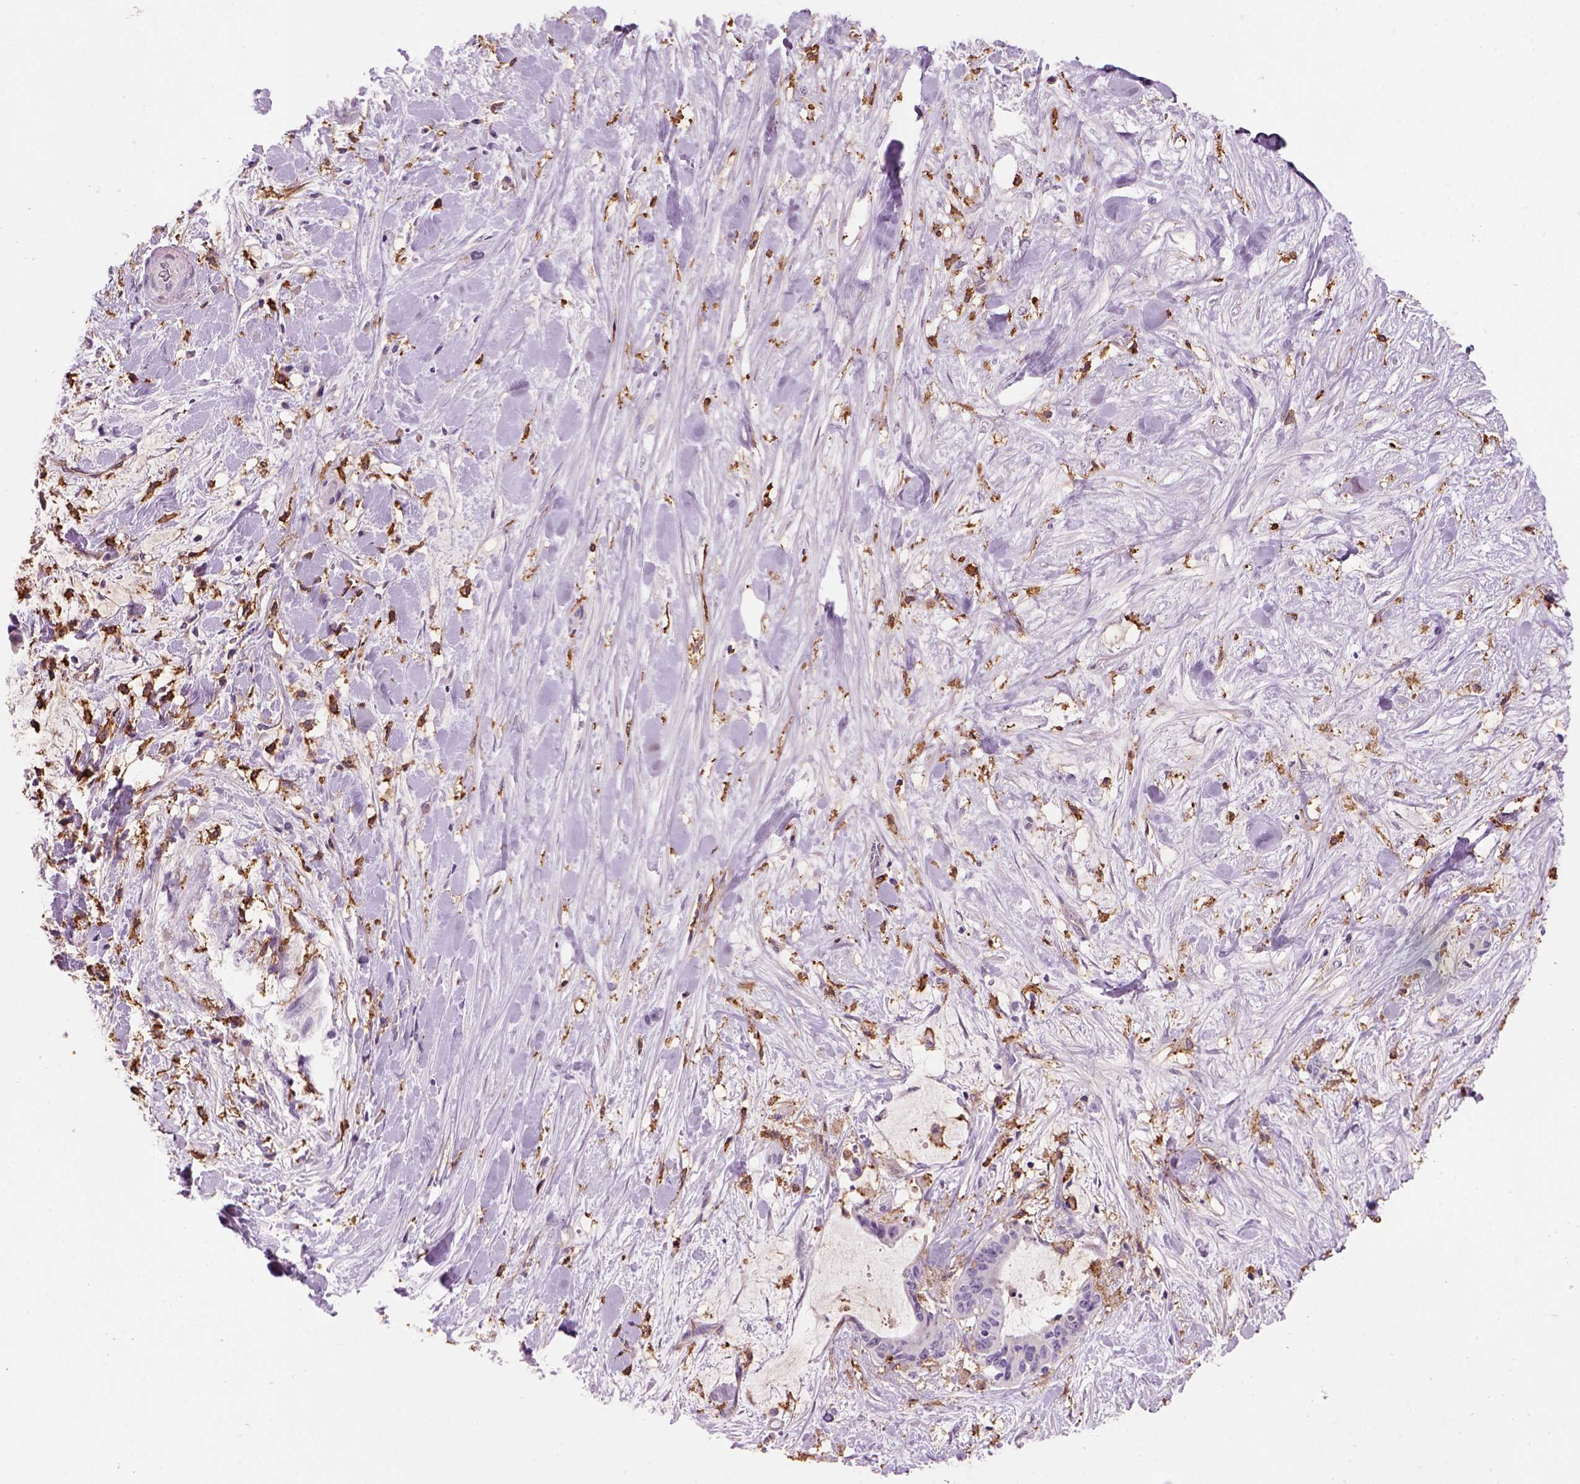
{"staining": {"intensity": "weak", "quantity": ">75%", "location": "cytoplasmic/membranous"}, "tissue": "liver cancer", "cell_type": "Tumor cells", "image_type": "cancer", "snomed": [{"axis": "morphology", "description": "Cholangiocarcinoma"}, {"axis": "topography", "description": "Liver"}], "caption": "Immunohistochemical staining of human liver cholangiocarcinoma reveals weak cytoplasmic/membranous protein positivity in about >75% of tumor cells.", "gene": "CD14", "patient": {"sex": "female", "age": 73}}